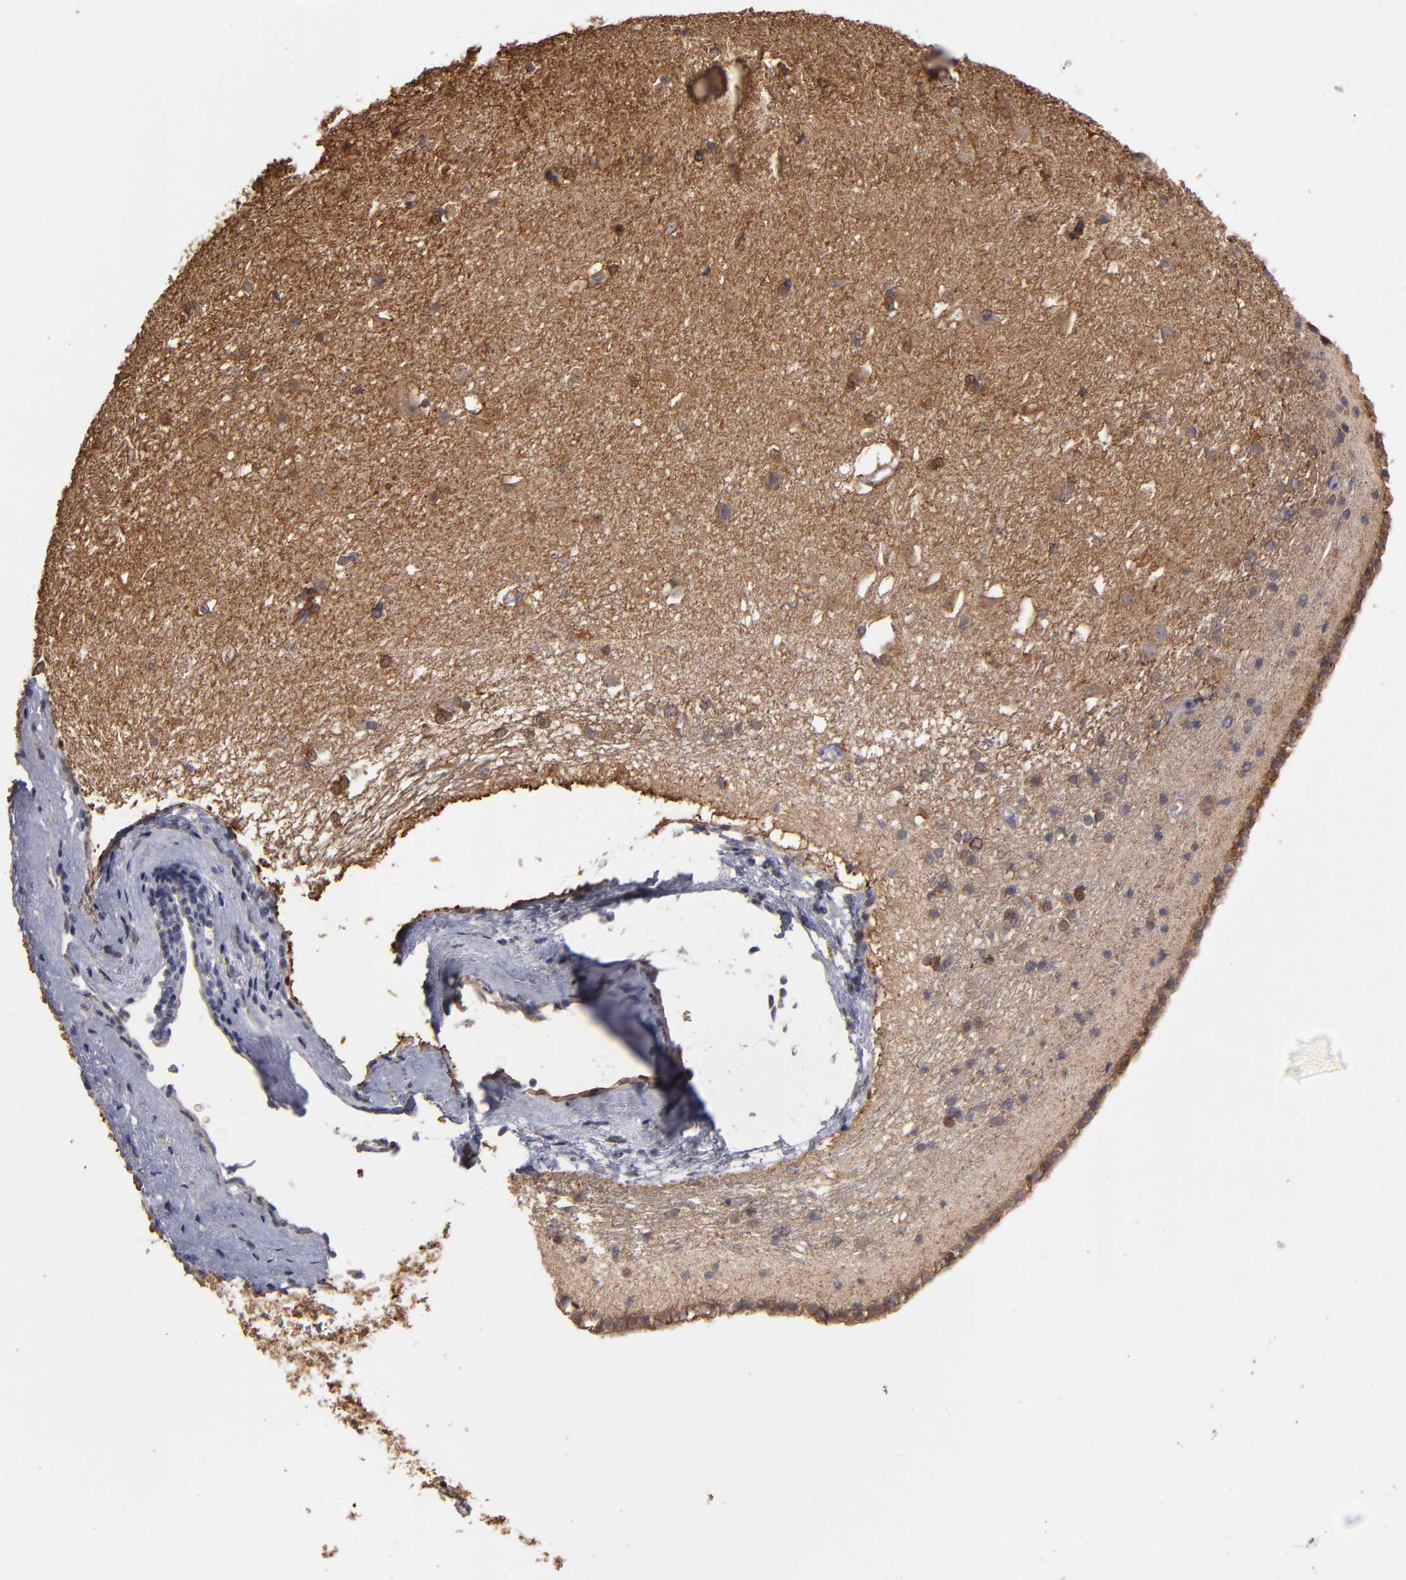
{"staining": {"intensity": "moderate", "quantity": ">75%", "location": "cytoplasmic/membranous,nuclear"}, "tissue": "caudate", "cell_type": "Glial cells", "image_type": "normal", "snomed": [{"axis": "morphology", "description": "Normal tissue, NOS"}, {"axis": "topography", "description": "Lateral ventricle wall"}], "caption": "Caudate stained with immunohistochemistry (IHC) displays moderate cytoplasmic/membranous,nuclear expression in approximately >75% of glial cells.", "gene": "NDRG2", "patient": {"sex": "female", "age": 19}}